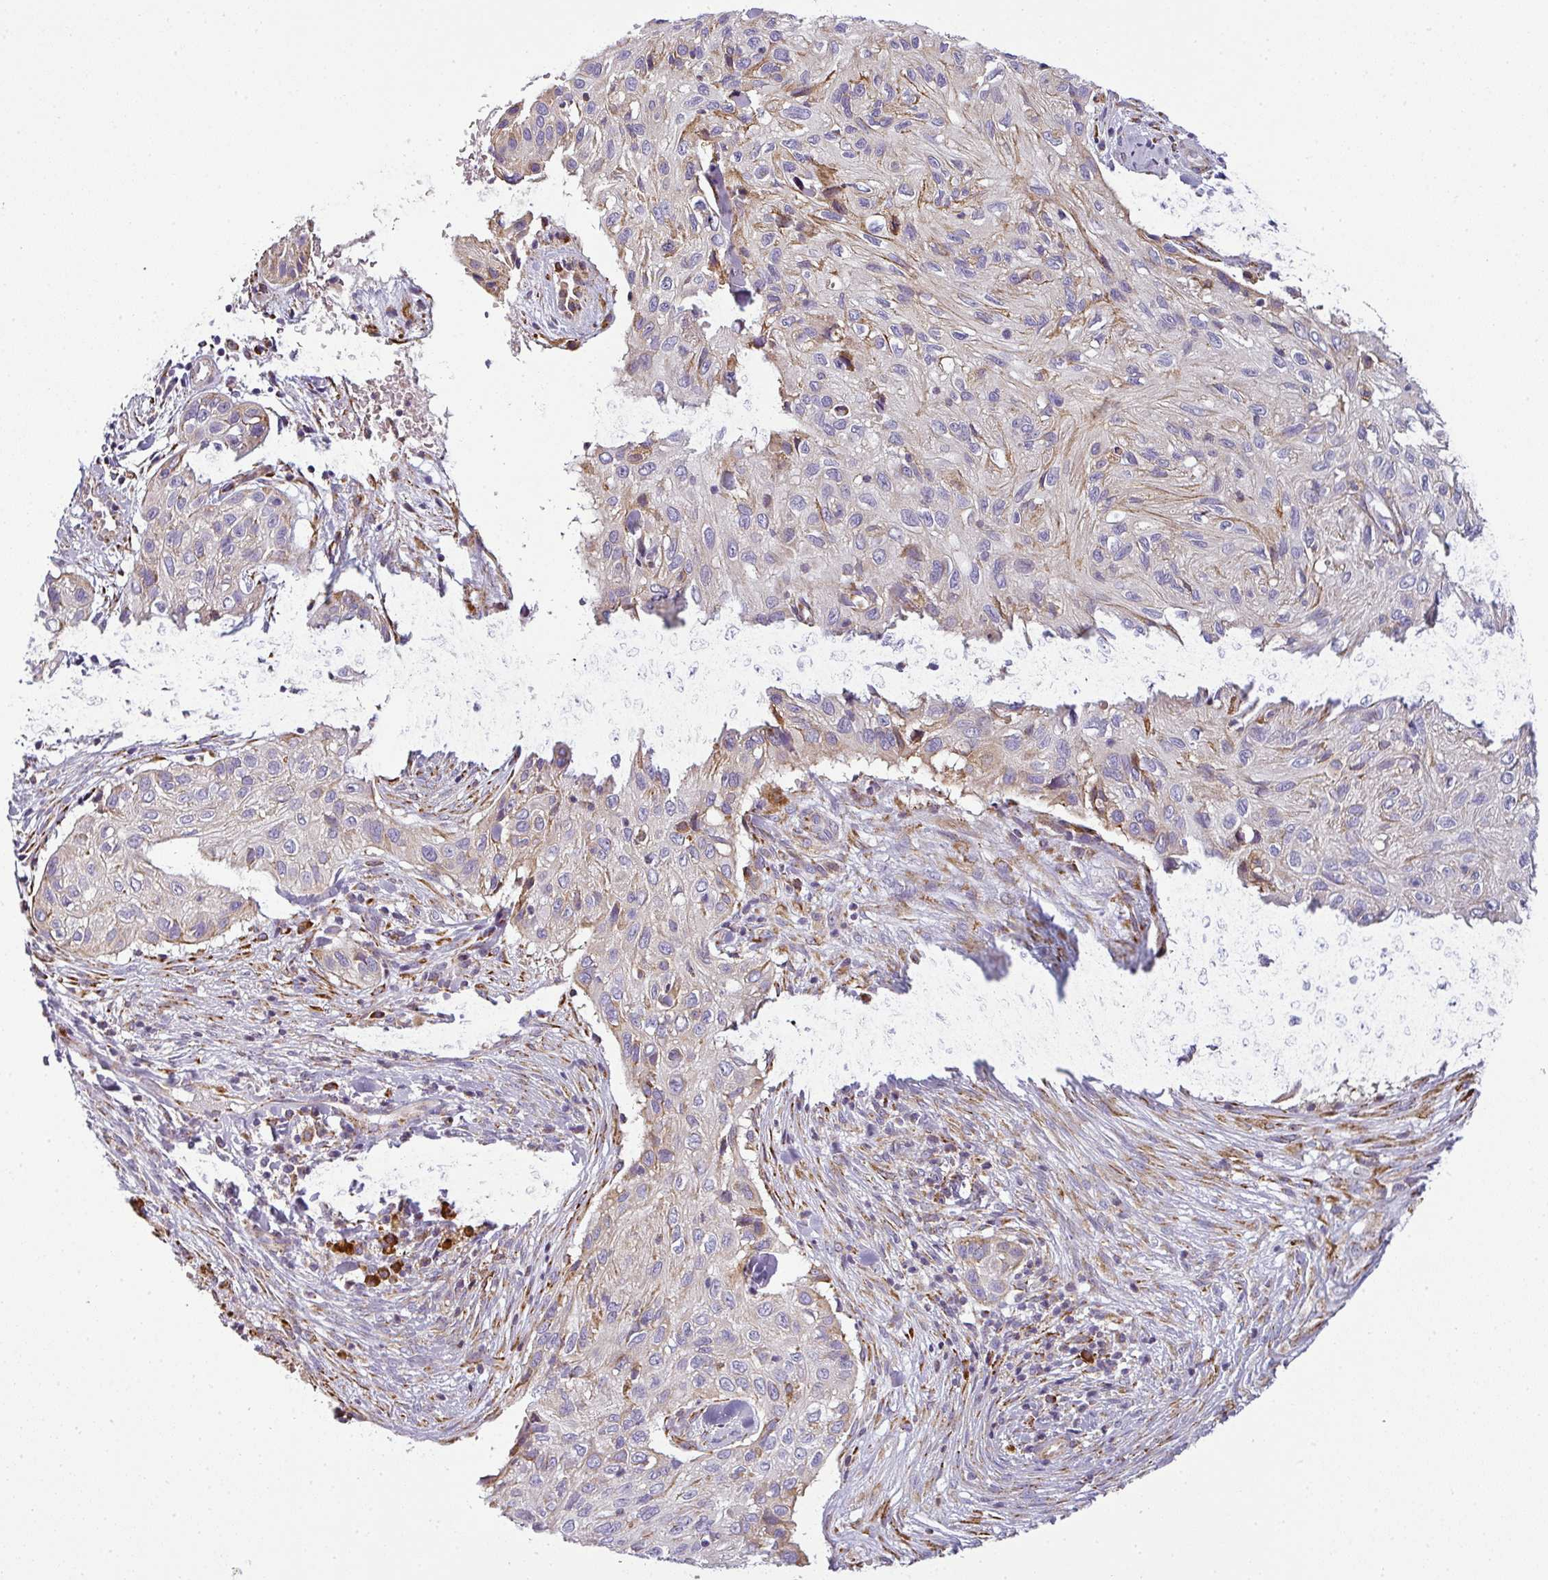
{"staining": {"intensity": "negative", "quantity": "none", "location": "none"}, "tissue": "skin cancer", "cell_type": "Tumor cells", "image_type": "cancer", "snomed": [{"axis": "morphology", "description": "Squamous cell carcinoma, NOS"}, {"axis": "topography", "description": "Skin"}], "caption": "High magnification brightfield microscopy of skin cancer stained with DAB (brown) and counterstained with hematoxylin (blue): tumor cells show no significant expression.", "gene": "ANKRD18A", "patient": {"sex": "male", "age": 82}}